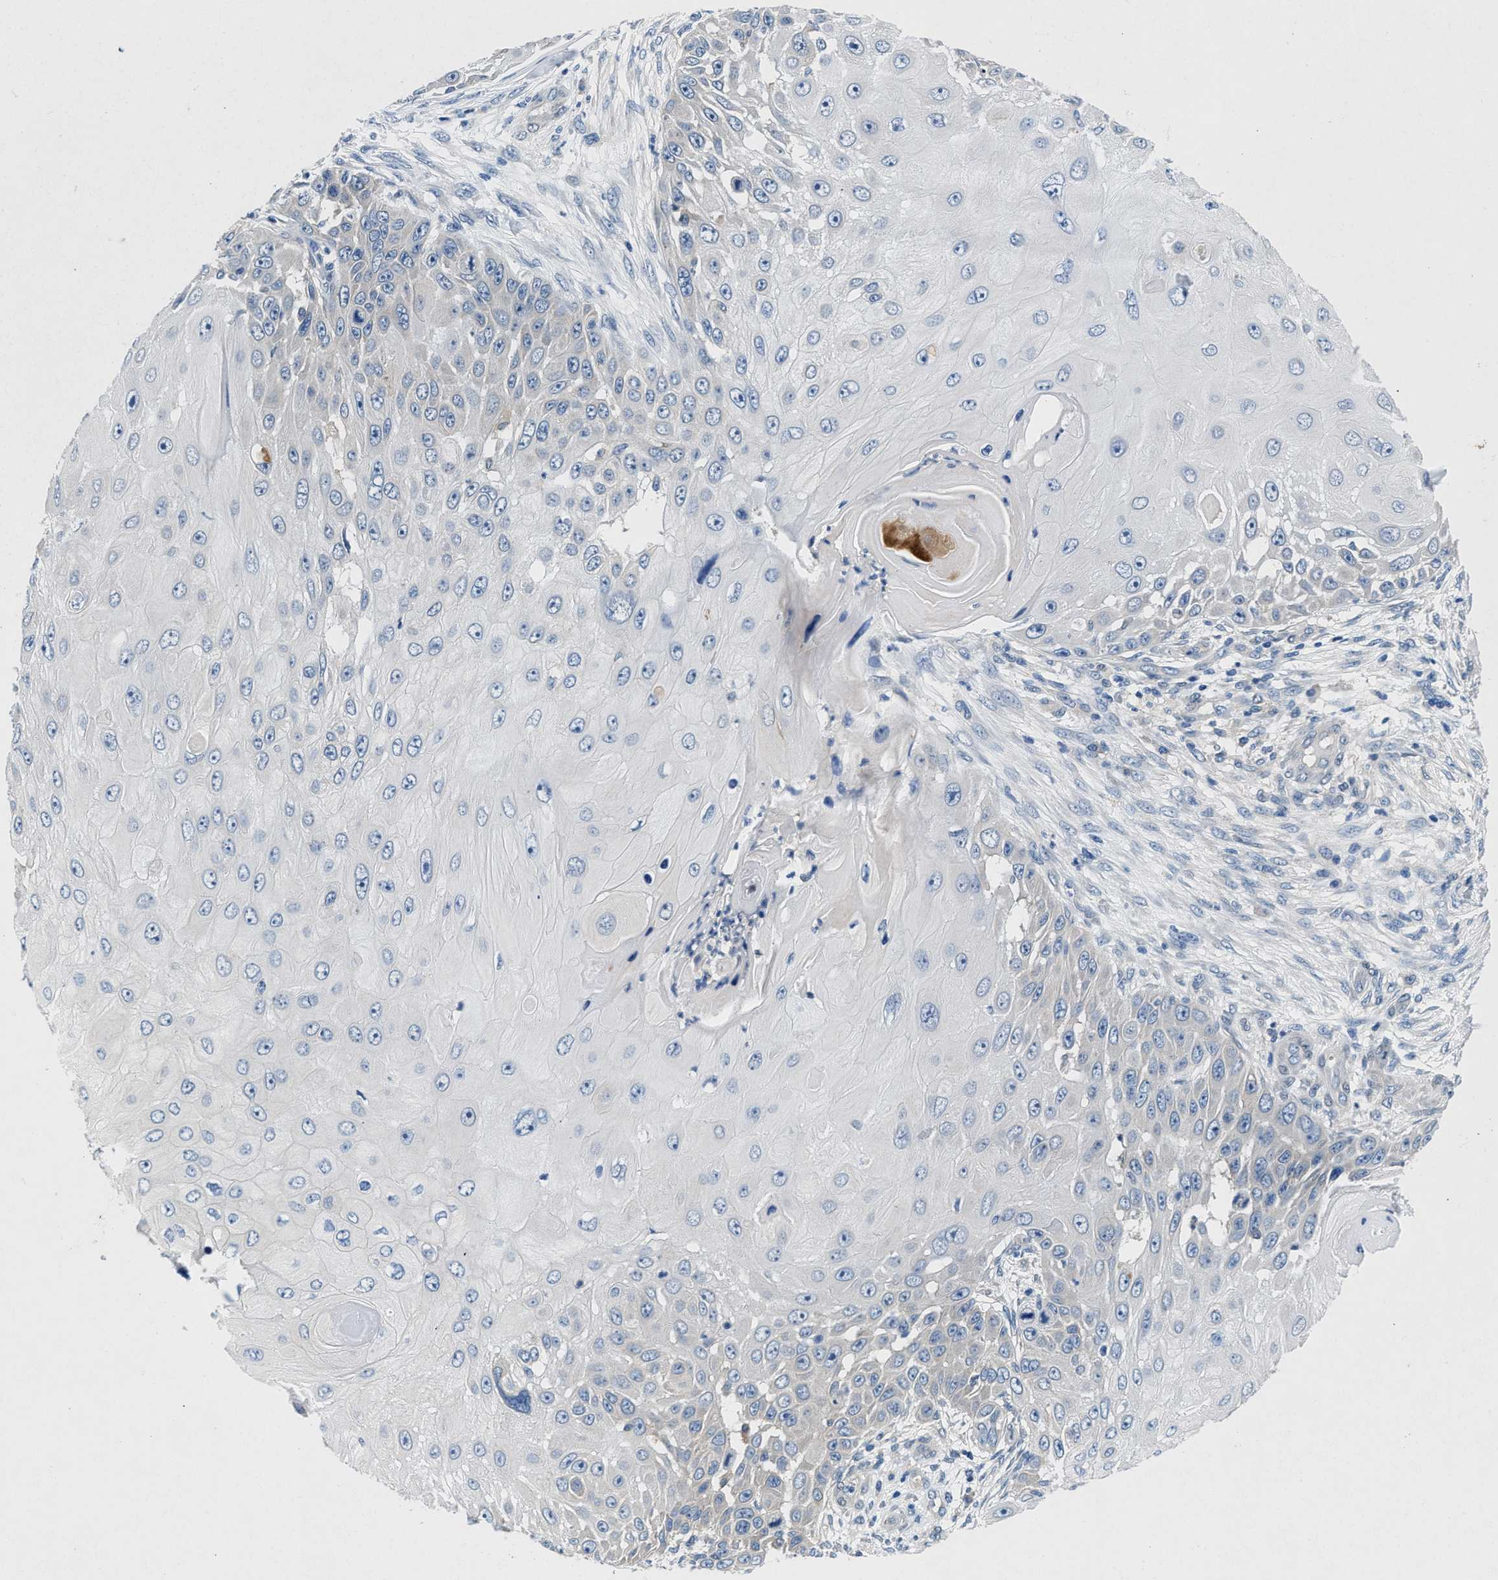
{"staining": {"intensity": "negative", "quantity": "none", "location": "none"}, "tissue": "skin cancer", "cell_type": "Tumor cells", "image_type": "cancer", "snomed": [{"axis": "morphology", "description": "Squamous cell carcinoma, NOS"}, {"axis": "topography", "description": "Skin"}], "caption": "The image displays no significant expression in tumor cells of squamous cell carcinoma (skin). (DAB (3,3'-diaminobenzidine) IHC, high magnification).", "gene": "COPS2", "patient": {"sex": "female", "age": 44}}